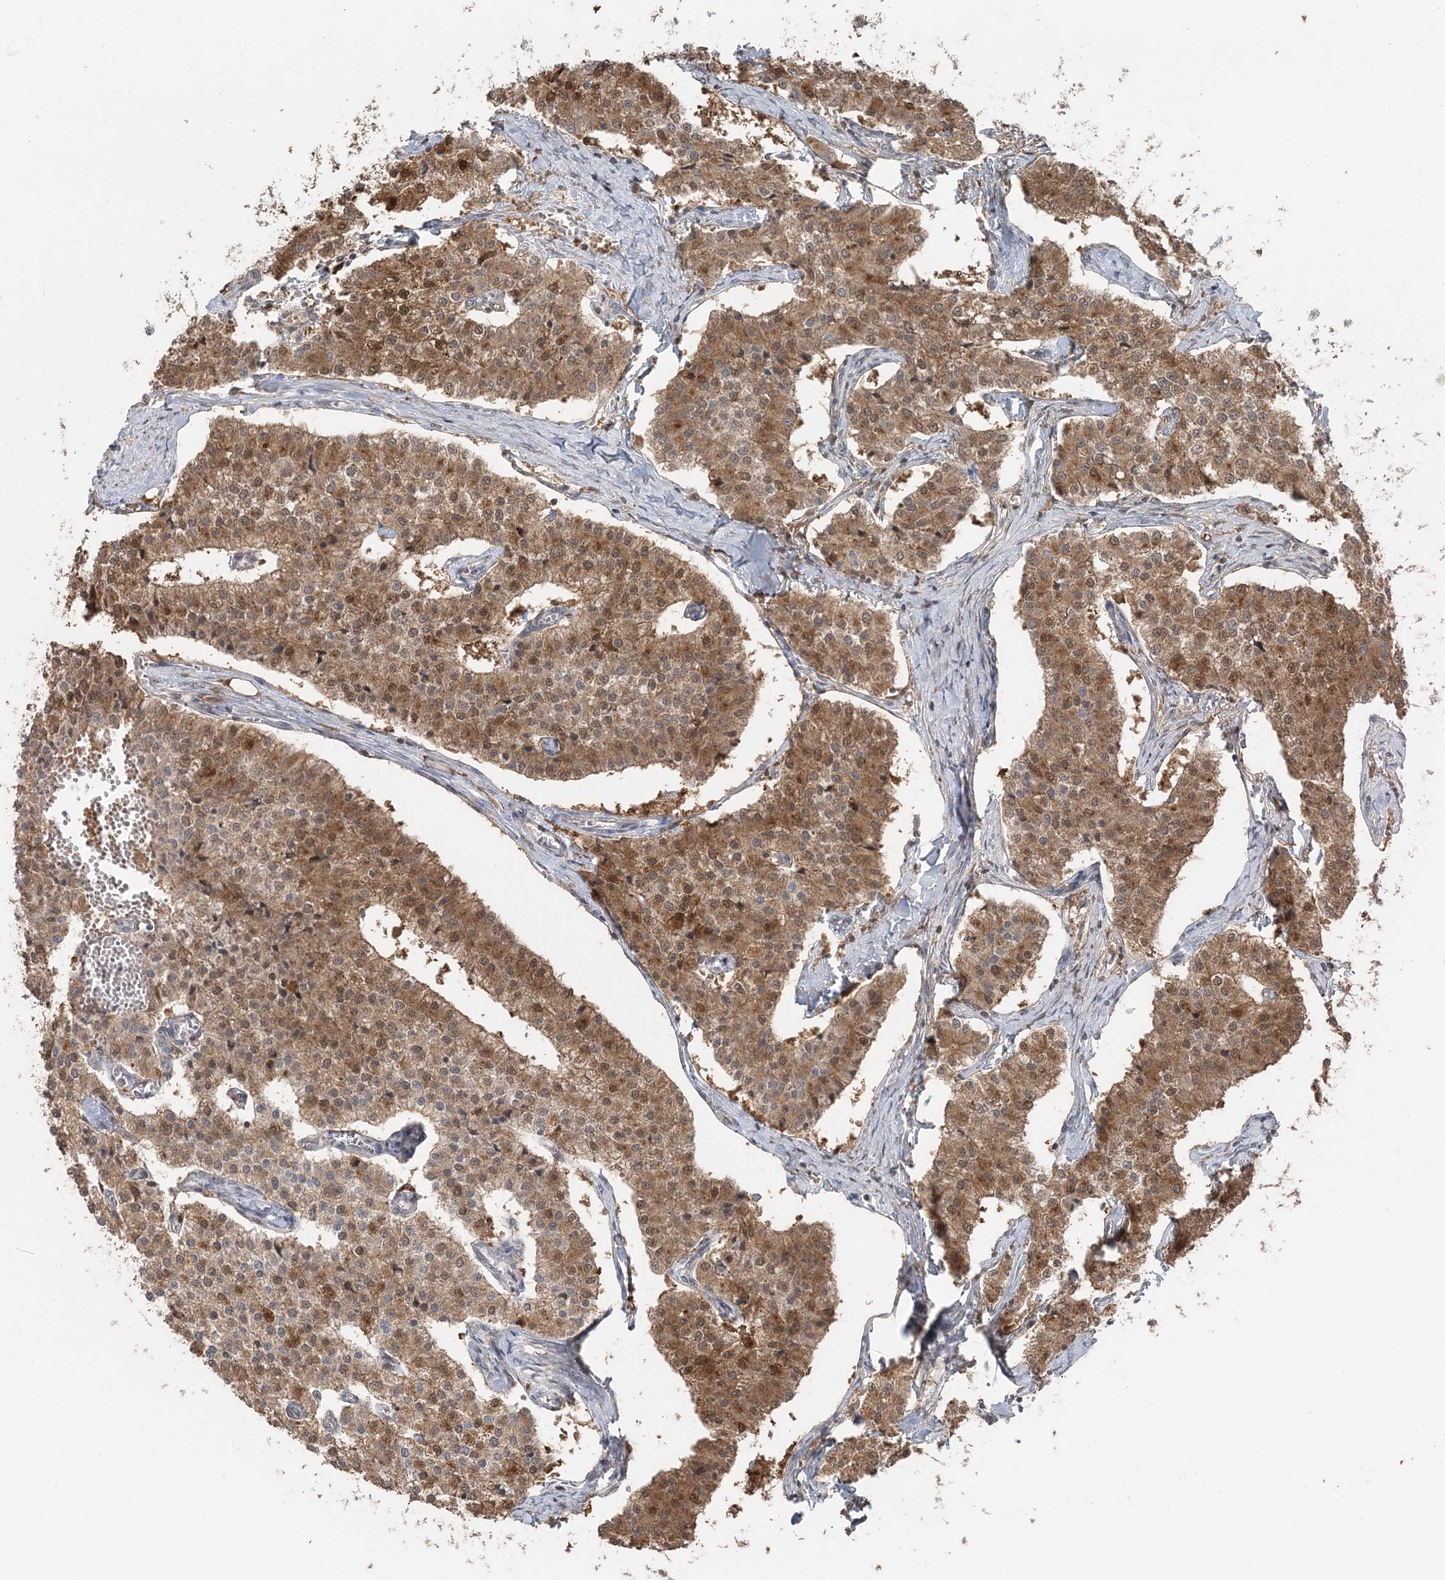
{"staining": {"intensity": "moderate", "quantity": ">75%", "location": "cytoplasmic/membranous"}, "tissue": "carcinoid", "cell_type": "Tumor cells", "image_type": "cancer", "snomed": [{"axis": "morphology", "description": "Carcinoid, malignant, NOS"}, {"axis": "topography", "description": "Colon"}], "caption": "A medium amount of moderate cytoplasmic/membranous positivity is seen in about >75% of tumor cells in carcinoid (malignant) tissue. The protein of interest is shown in brown color, while the nuclei are stained blue.", "gene": "SLU7", "patient": {"sex": "female", "age": 52}}